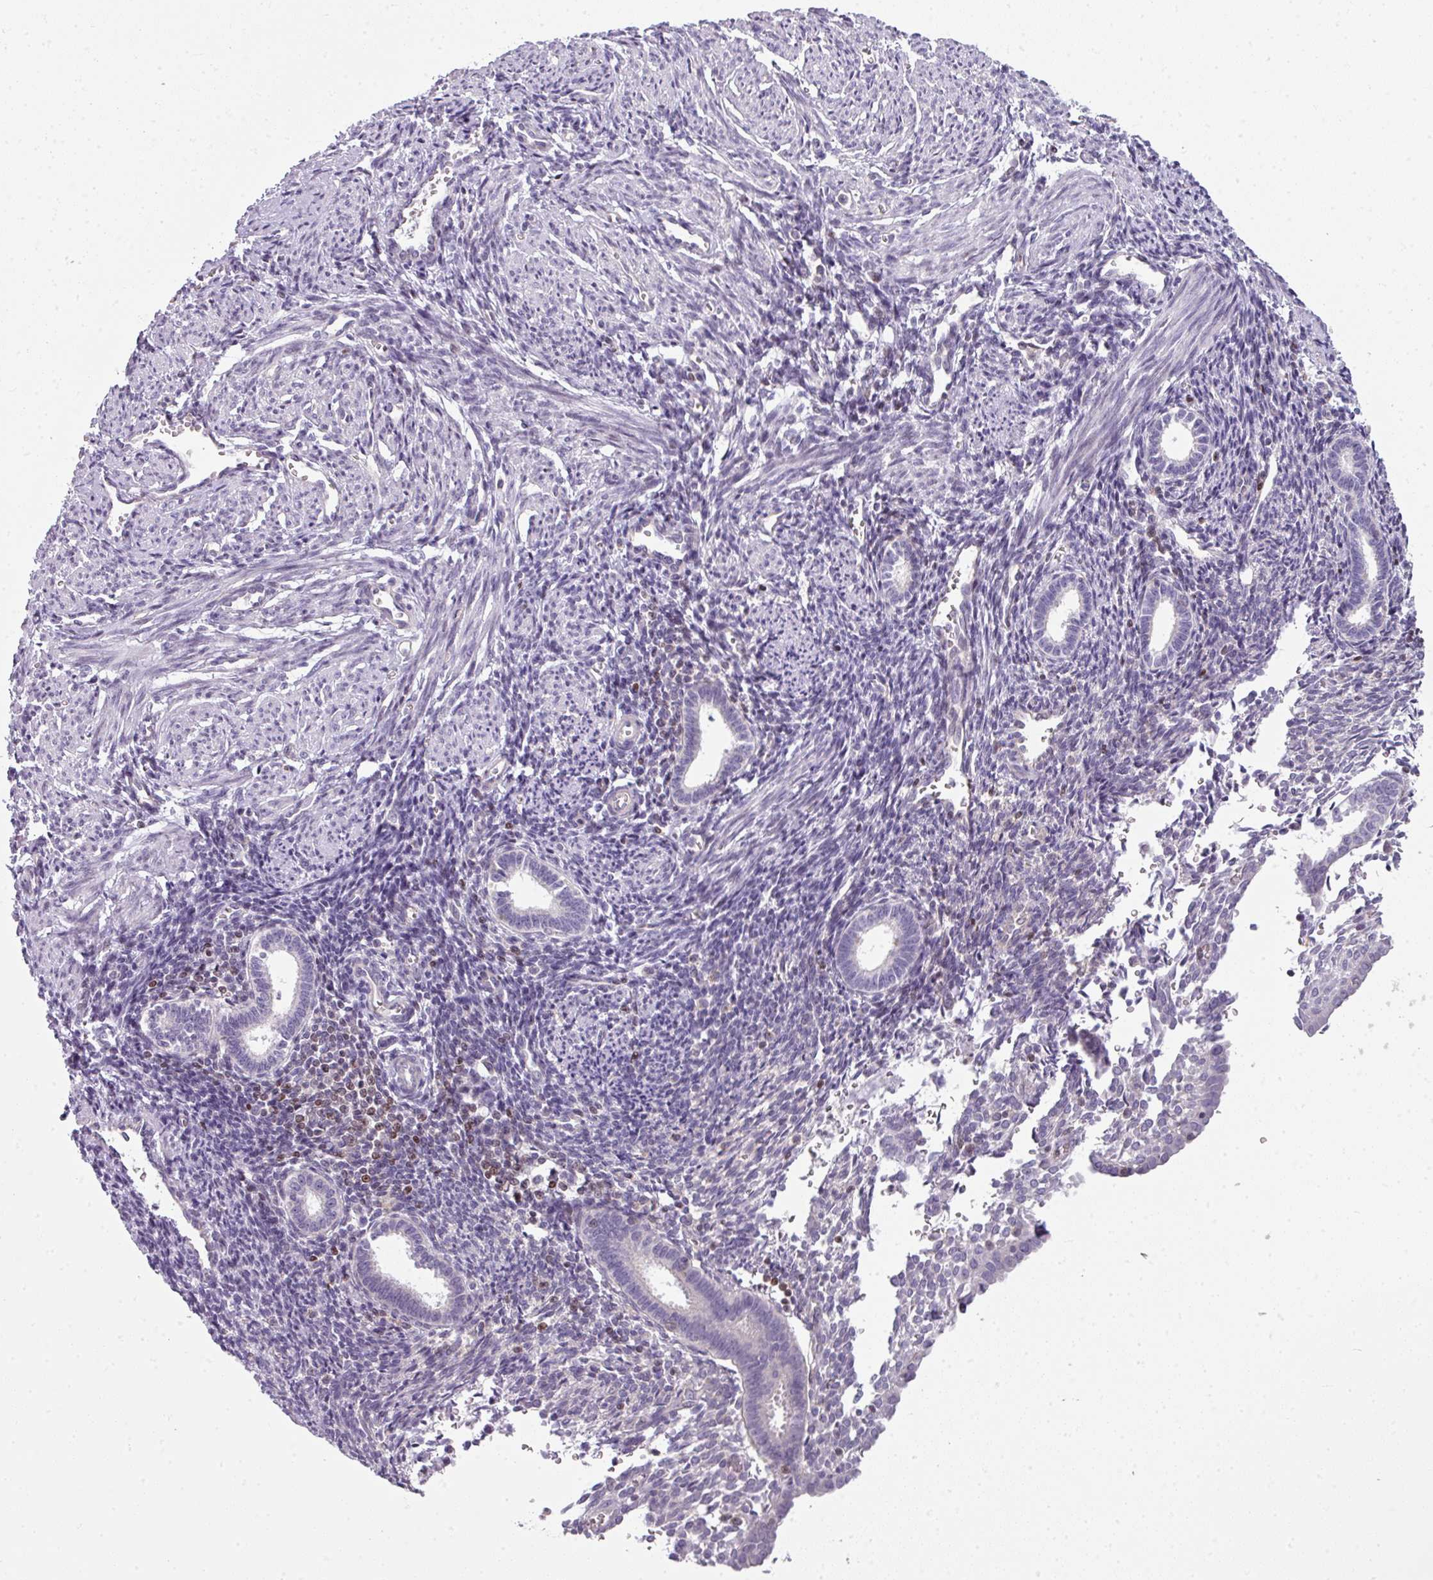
{"staining": {"intensity": "negative", "quantity": "none", "location": "none"}, "tissue": "endometrium", "cell_type": "Cells in endometrial stroma", "image_type": "normal", "snomed": [{"axis": "morphology", "description": "Normal tissue, NOS"}, {"axis": "topography", "description": "Endometrium"}], "caption": "Immunohistochemistry of normal human endometrium shows no staining in cells in endometrial stroma. (DAB immunohistochemistry (IHC), high magnification).", "gene": "STAT5A", "patient": {"sex": "female", "age": 32}}